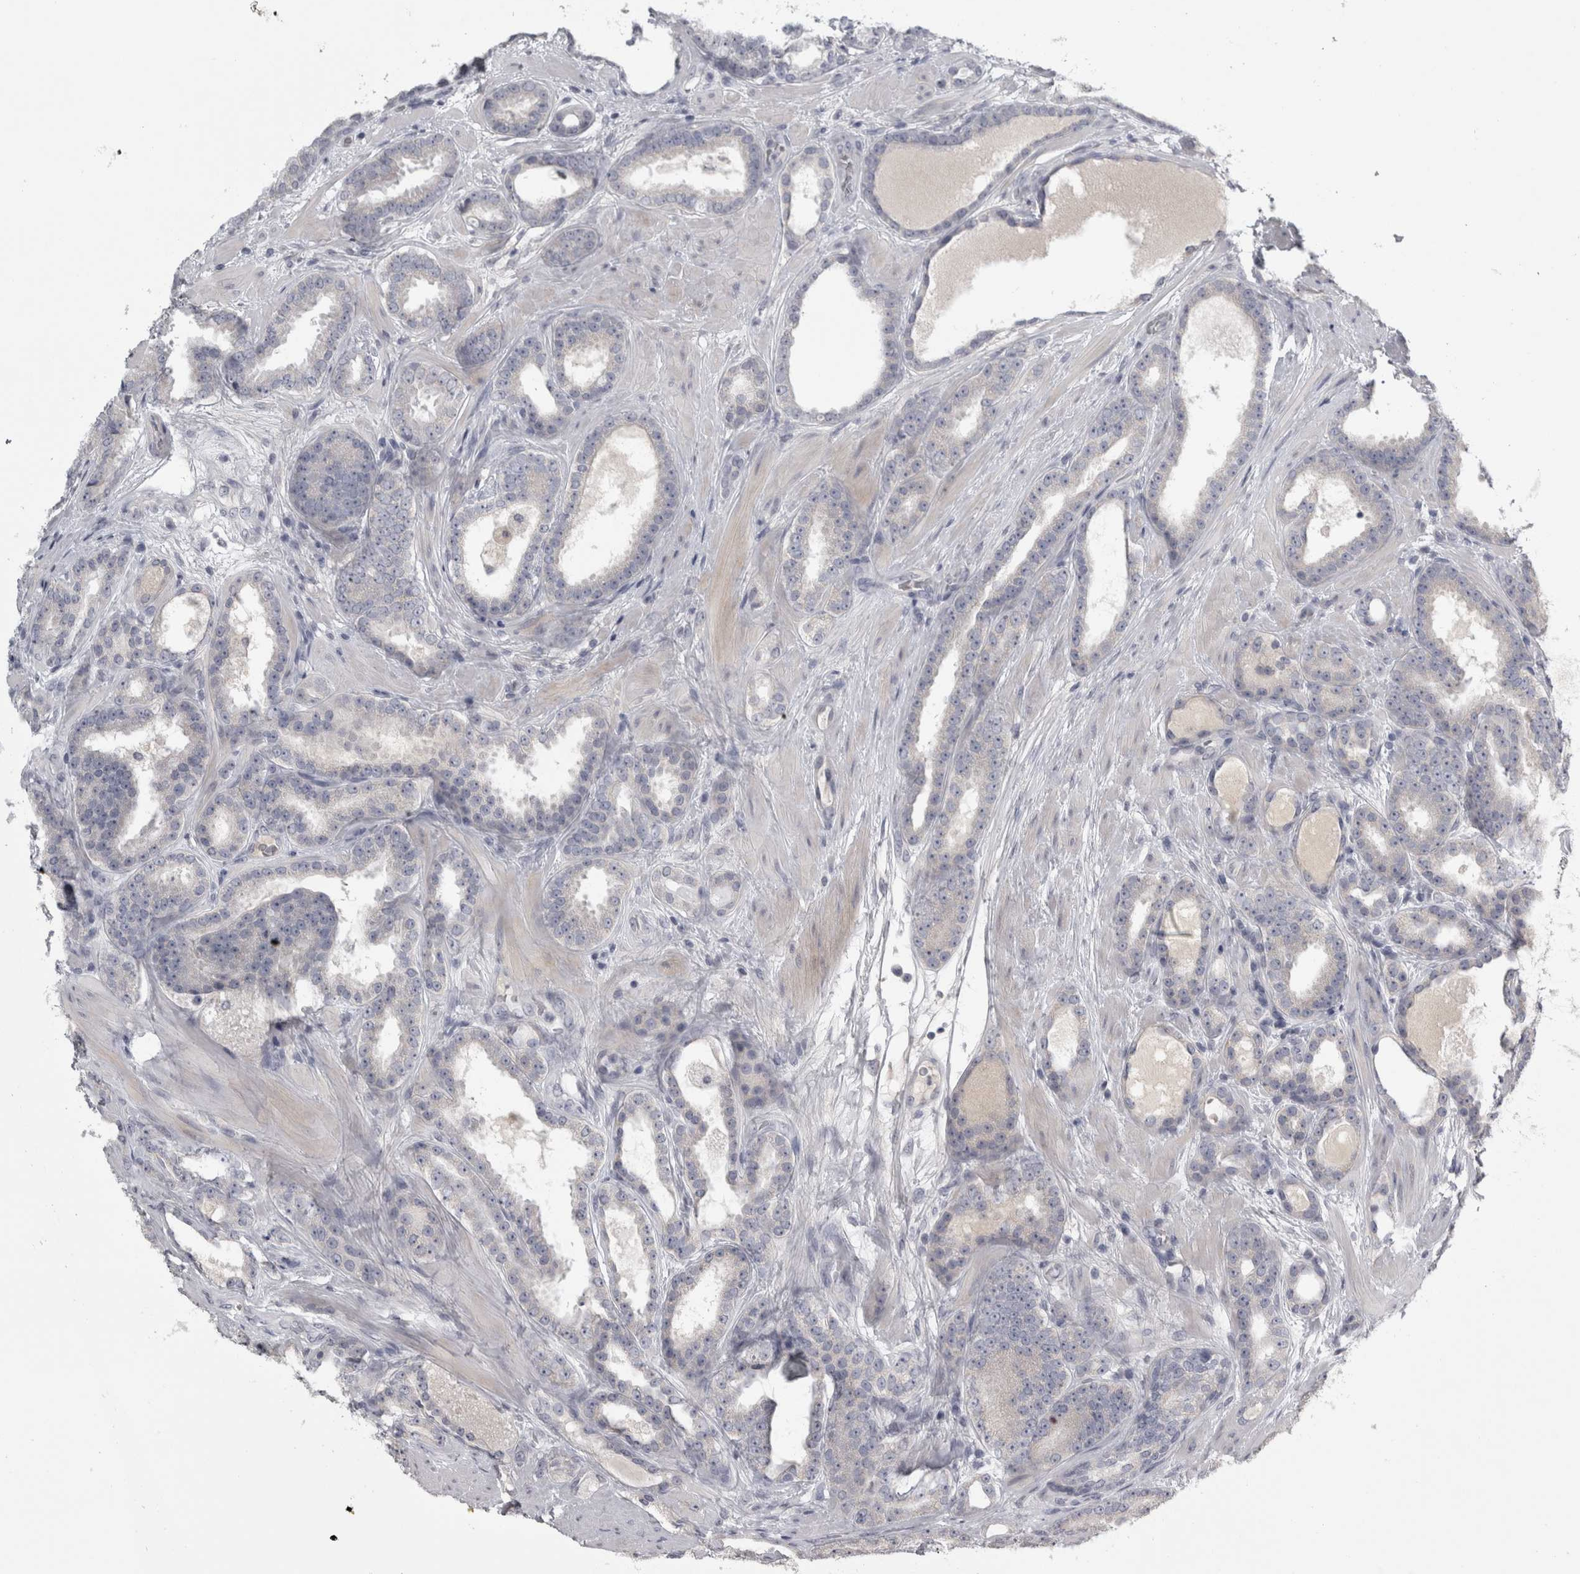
{"staining": {"intensity": "negative", "quantity": "none", "location": "none"}, "tissue": "prostate cancer", "cell_type": "Tumor cells", "image_type": "cancer", "snomed": [{"axis": "morphology", "description": "Adenocarcinoma, High grade"}, {"axis": "topography", "description": "Prostate"}], "caption": "IHC of human prostate cancer displays no expression in tumor cells.", "gene": "ENPP7", "patient": {"sex": "male", "age": 60}}